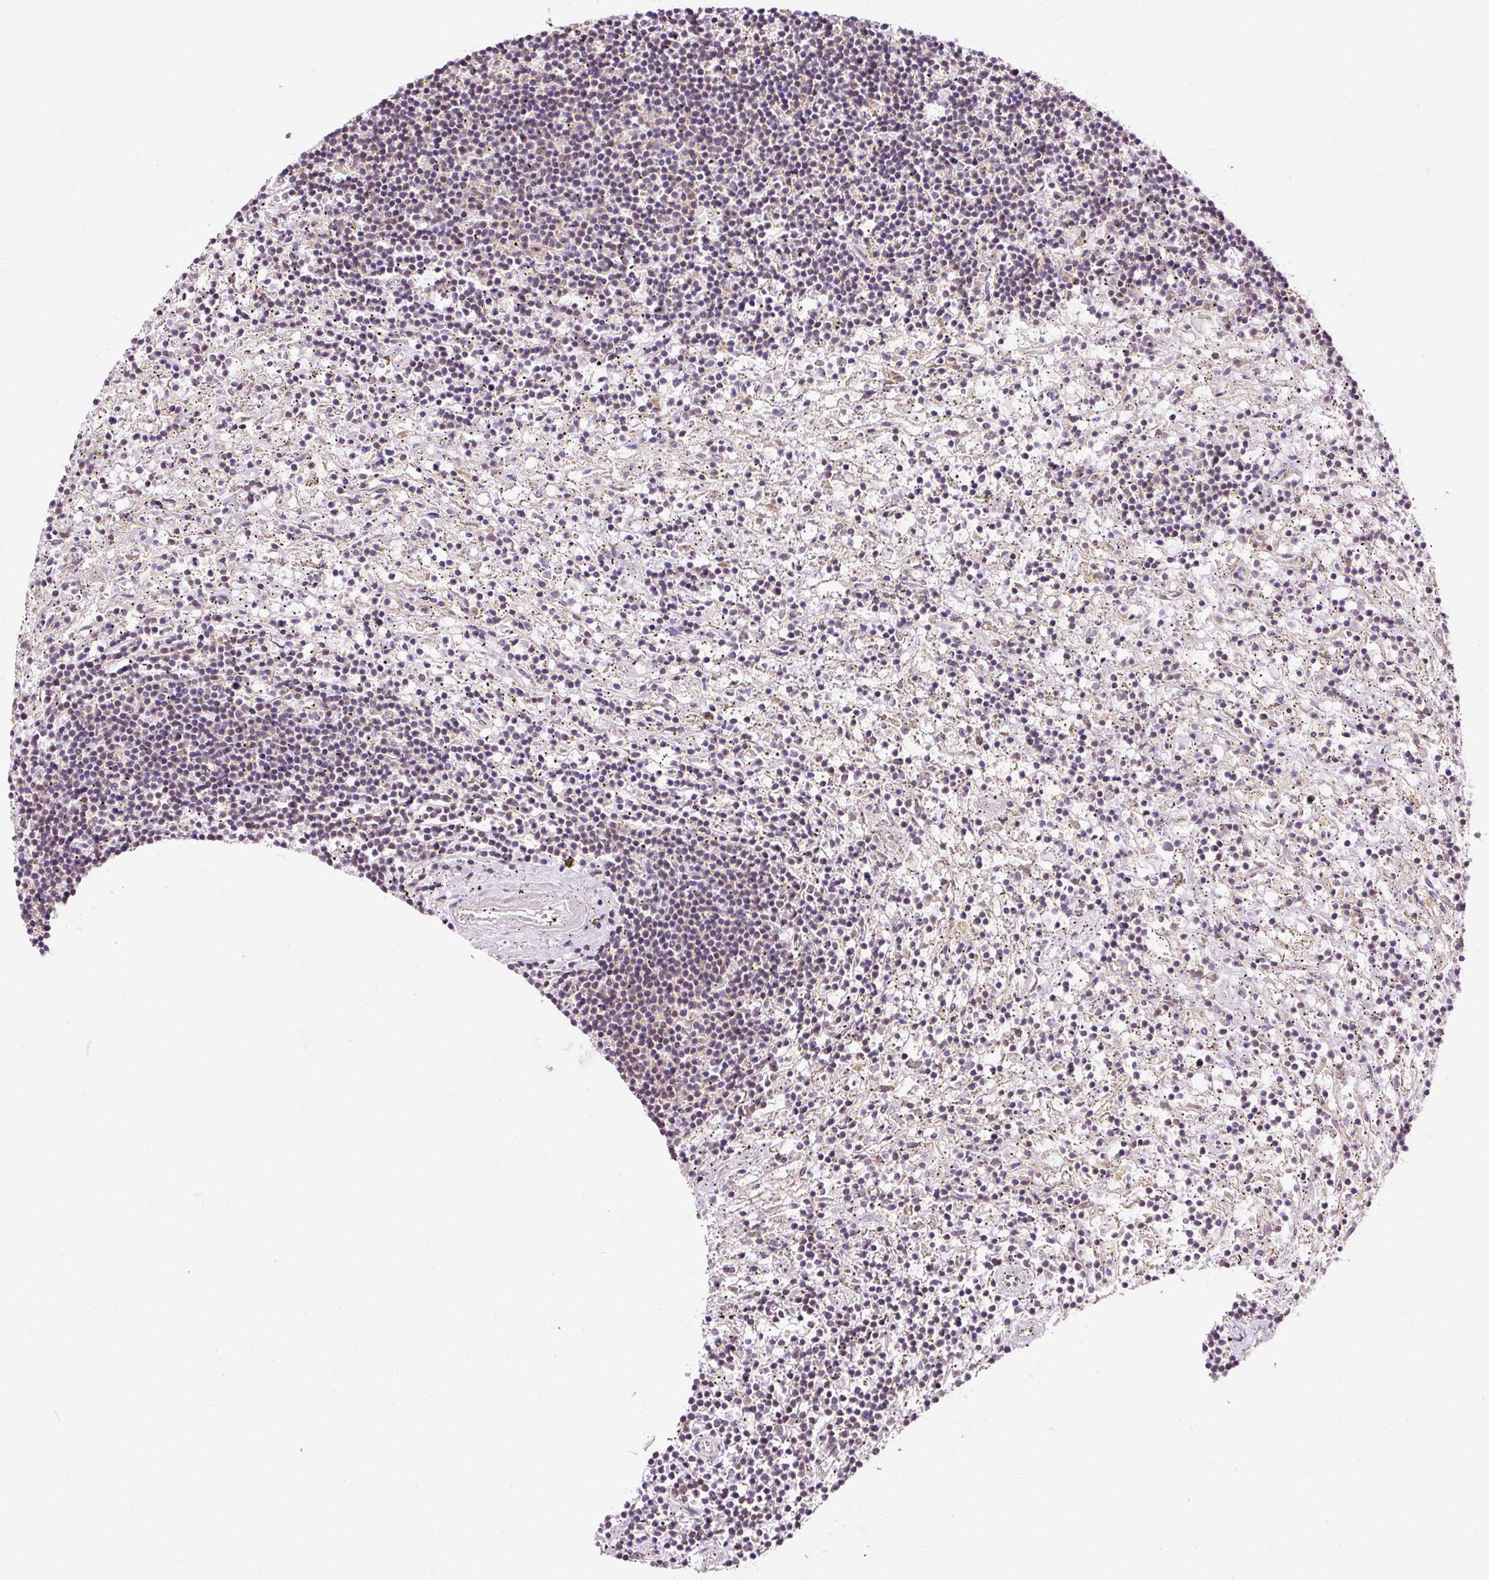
{"staining": {"intensity": "negative", "quantity": "none", "location": "none"}, "tissue": "lymphoma", "cell_type": "Tumor cells", "image_type": "cancer", "snomed": [{"axis": "morphology", "description": "Malignant lymphoma, non-Hodgkin's type, Low grade"}, {"axis": "topography", "description": "Spleen"}], "caption": "This is a micrograph of IHC staining of malignant lymphoma, non-Hodgkin's type (low-grade), which shows no staining in tumor cells. (Brightfield microscopy of DAB immunohistochemistry at high magnification).", "gene": "BOLA3", "patient": {"sex": "male", "age": 76}}